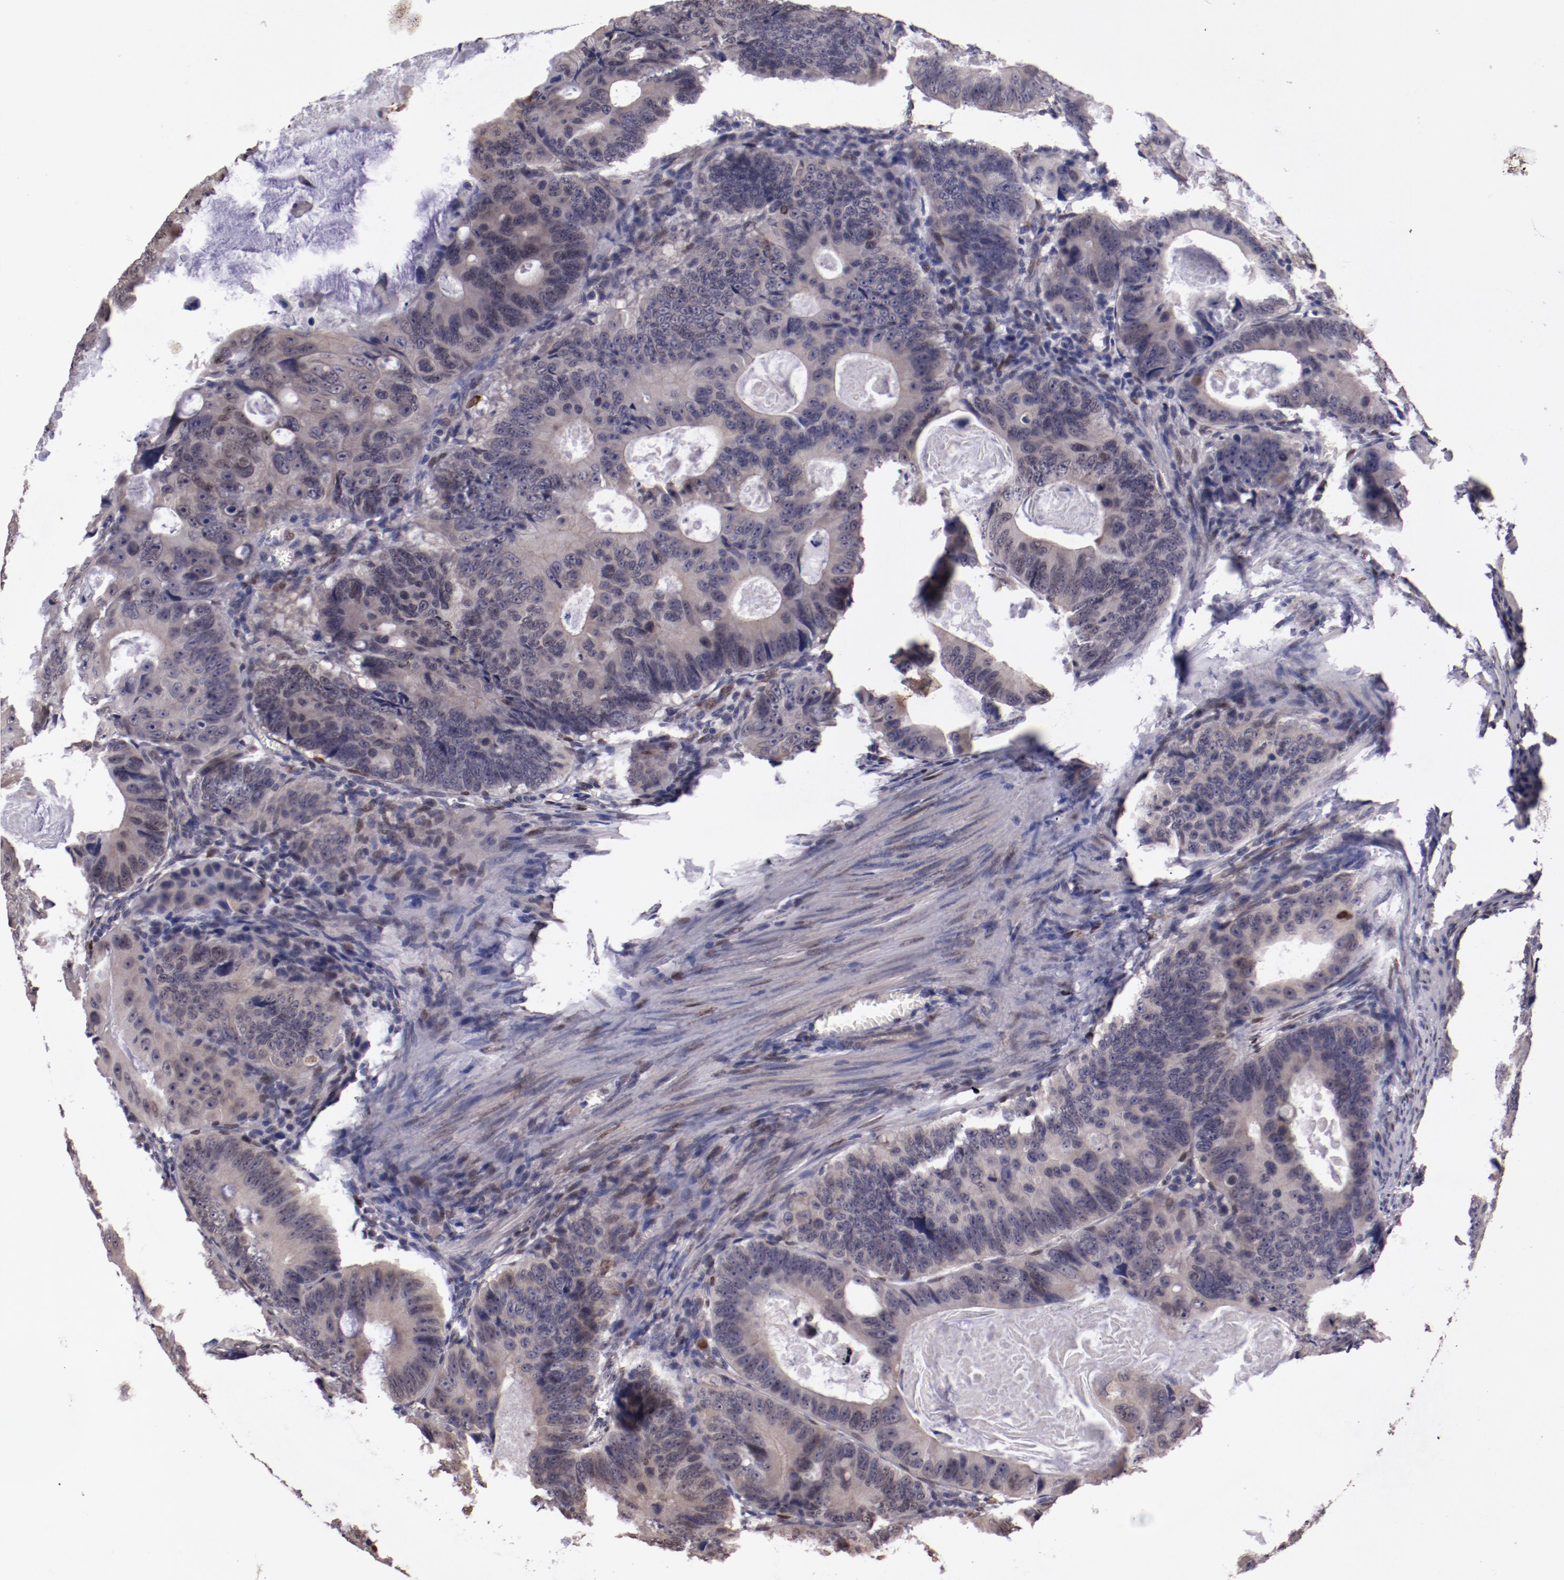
{"staining": {"intensity": "weak", "quantity": ">75%", "location": "cytoplasmic/membranous"}, "tissue": "colorectal cancer", "cell_type": "Tumor cells", "image_type": "cancer", "snomed": [{"axis": "morphology", "description": "Adenocarcinoma, NOS"}, {"axis": "topography", "description": "Colon"}], "caption": "DAB immunohistochemical staining of adenocarcinoma (colorectal) shows weak cytoplasmic/membranous protein staining in about >75% of tumor cells.", "gene": "NUP62CL", "patient": {"sex": "female", "age": 55}}